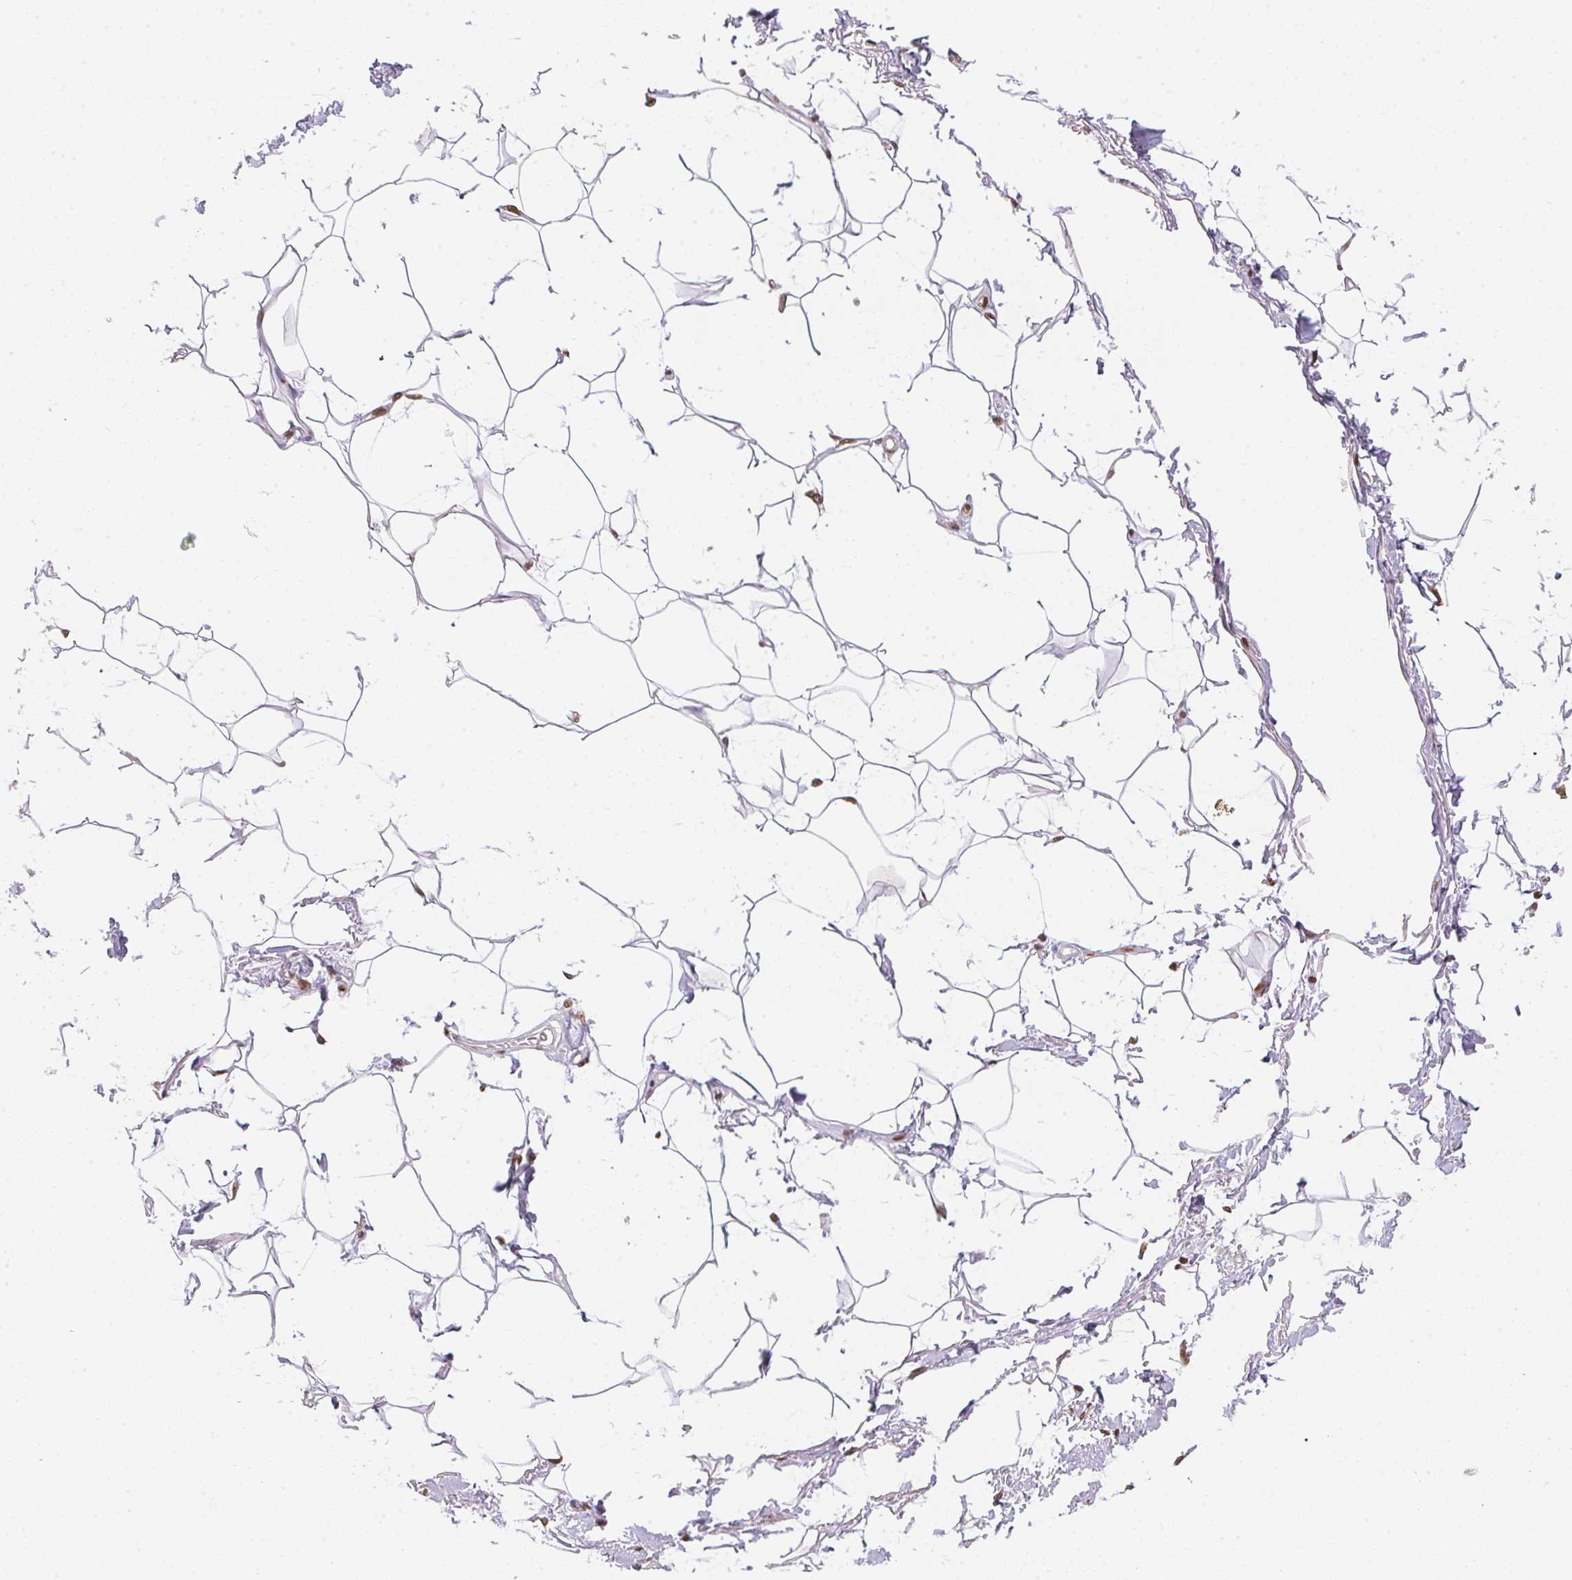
{"staining": {"intensity": "moderate", "quantity": "25%-75%", "location": "nuclear"}, "tissue": "adipose tissue", "cell_type": "Adipocytes", "image_type": "normal", "snomed": [{"axis": "morphology", "description": "Normal tissue, NOS"}, {"axis": "topography", "description": "Peripheral nerve tissue"}], "caption": "Adipocytes display medium levels of moderate nuclear positivity in about 25%-75% of cells in unremarkable human adipose tissue. The staining is performed using DAB brown chromogen to label protein expression. The nuclei are counter-stained blue using hematoxylin.", "gene": "SAP30BP", "patient": {"sex": "male", "age": 51}}